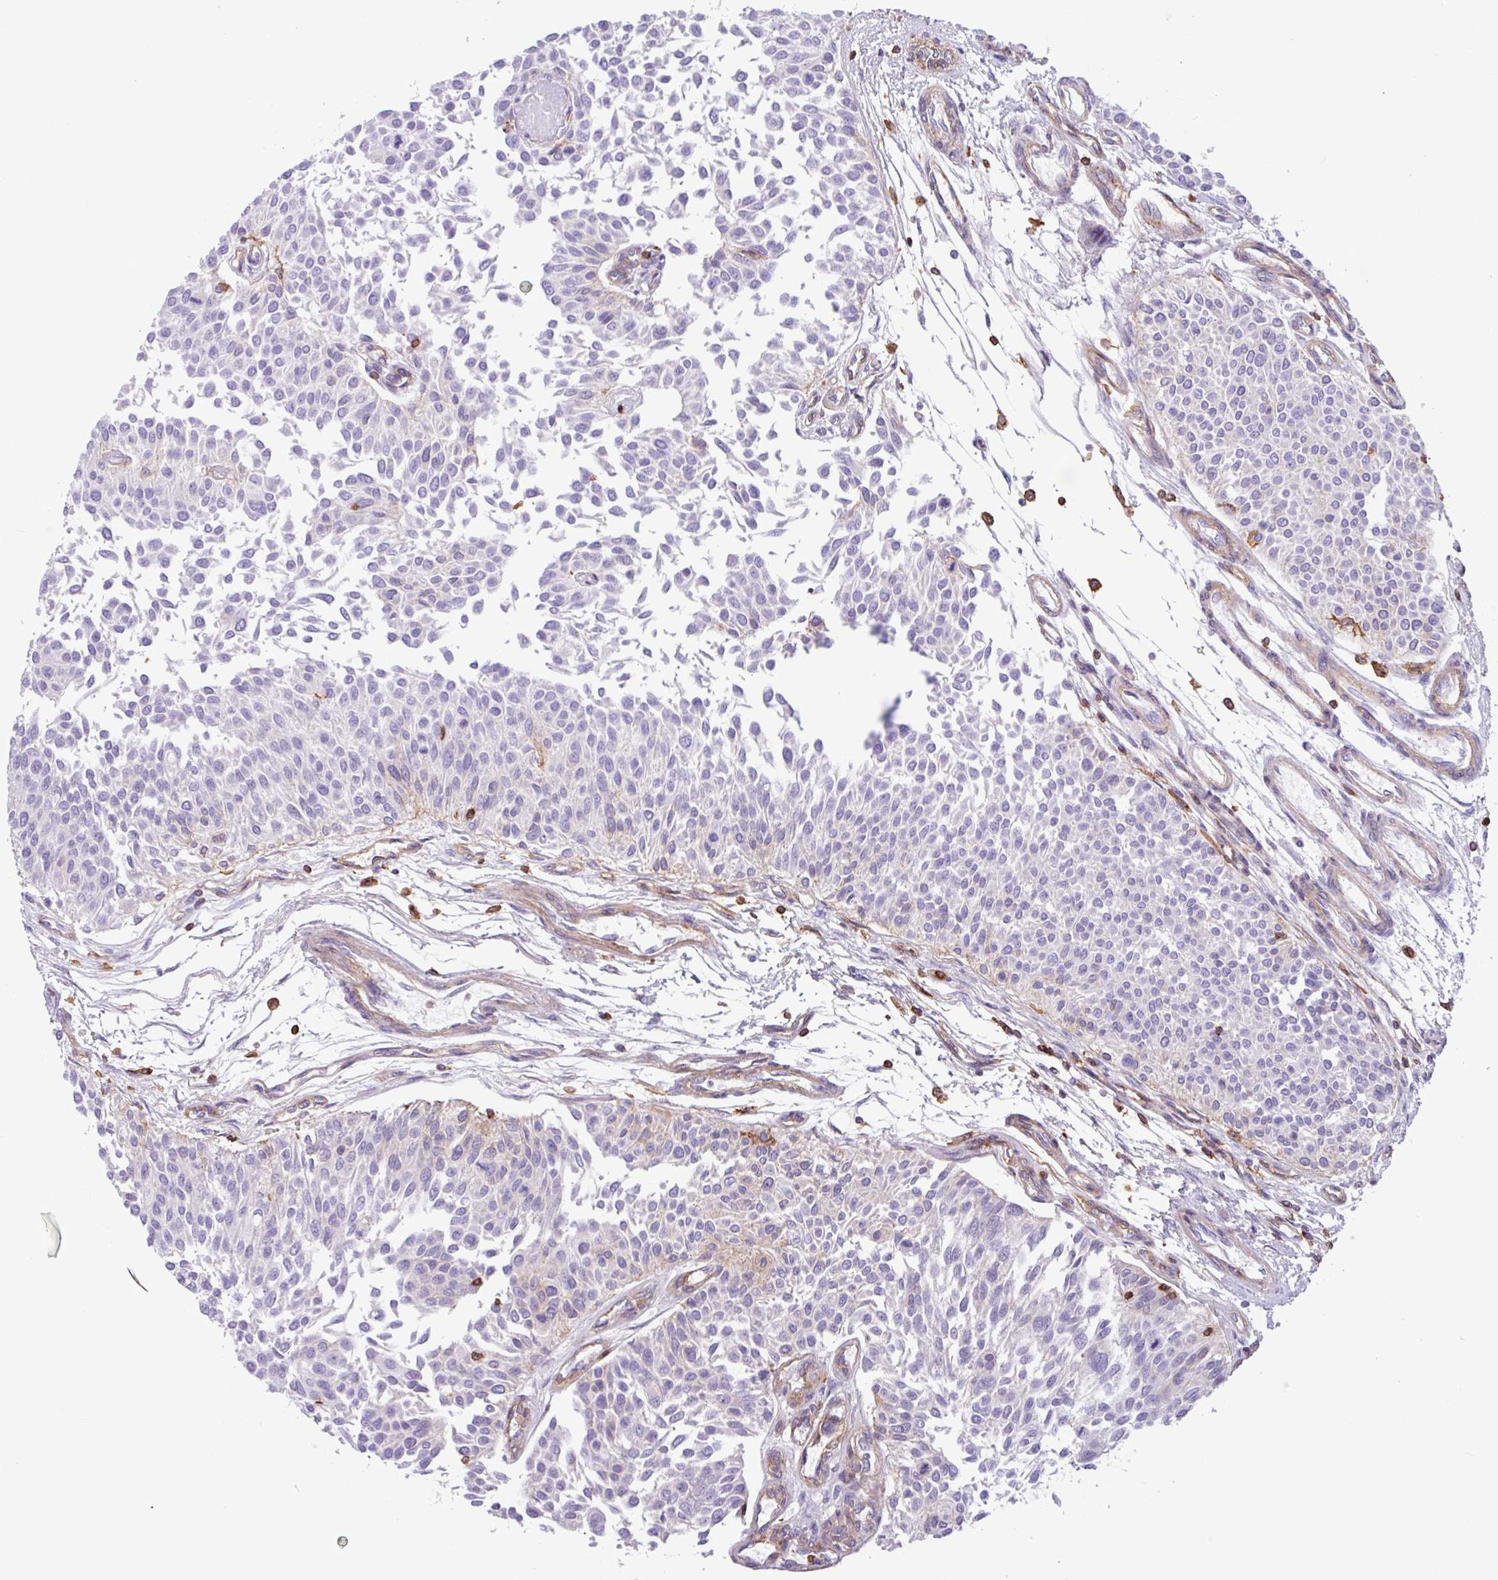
{"staining": {"intensity": "negative", "quantity": "none", "location": "none"}, "tissue": "urothelial cancer", "cell_type": "Tumor cells", "image_type": "cancer", "snomed": [{"axis": "morphology", "description": "Urothelial carcinoma, NOS"}, {"axis": "topography", "description": "Urinary bladder"}], "caption": "This is an immunohistochemistry histopathology image of transitional cell carcinoma. There is no expression in tumor cells.", "gene": "PPP1R18", "patient": {"sex": "male", "age": 55}}